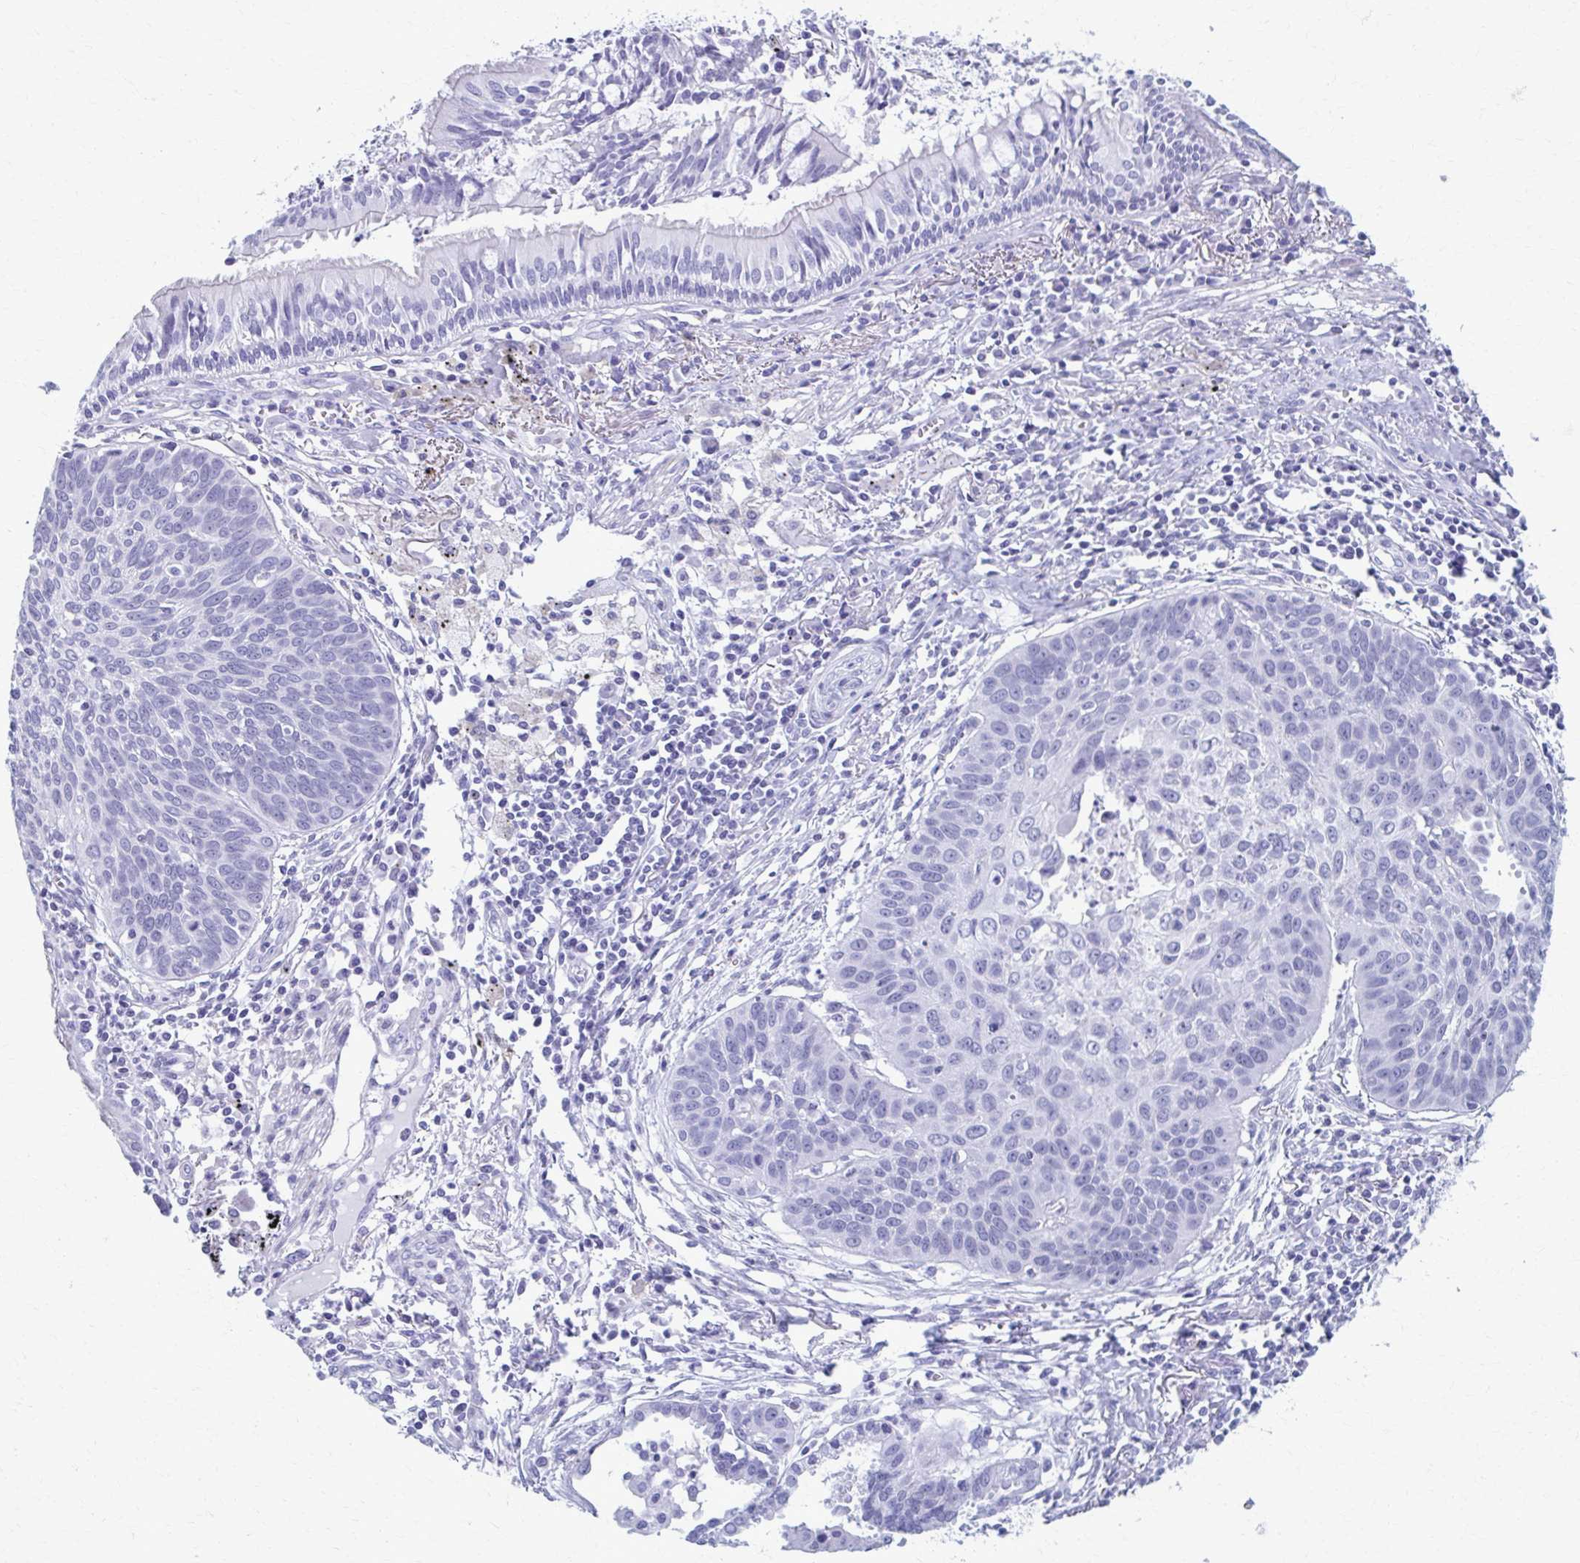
{"staining": {"intensity": "negative", "quantity": "none", "location": "none"}, "tissue": "lung cancer", "cell_type": "Tumor cells", "image_type": "cancer", "snomed": [{"axis": "morphology", "description": "Squamous cell carcinoma, NOS"}, {"axis": "topography", "description": "Lung"}], "caption": "Immunohistochemistry histopathology image of human lung cancer (squamous cell carcinoma) stained for a protein (brown), which shows no staining in tumor cells.", "gene": "MPLKIP", "patient": {"sex": "male", "age": 71}}